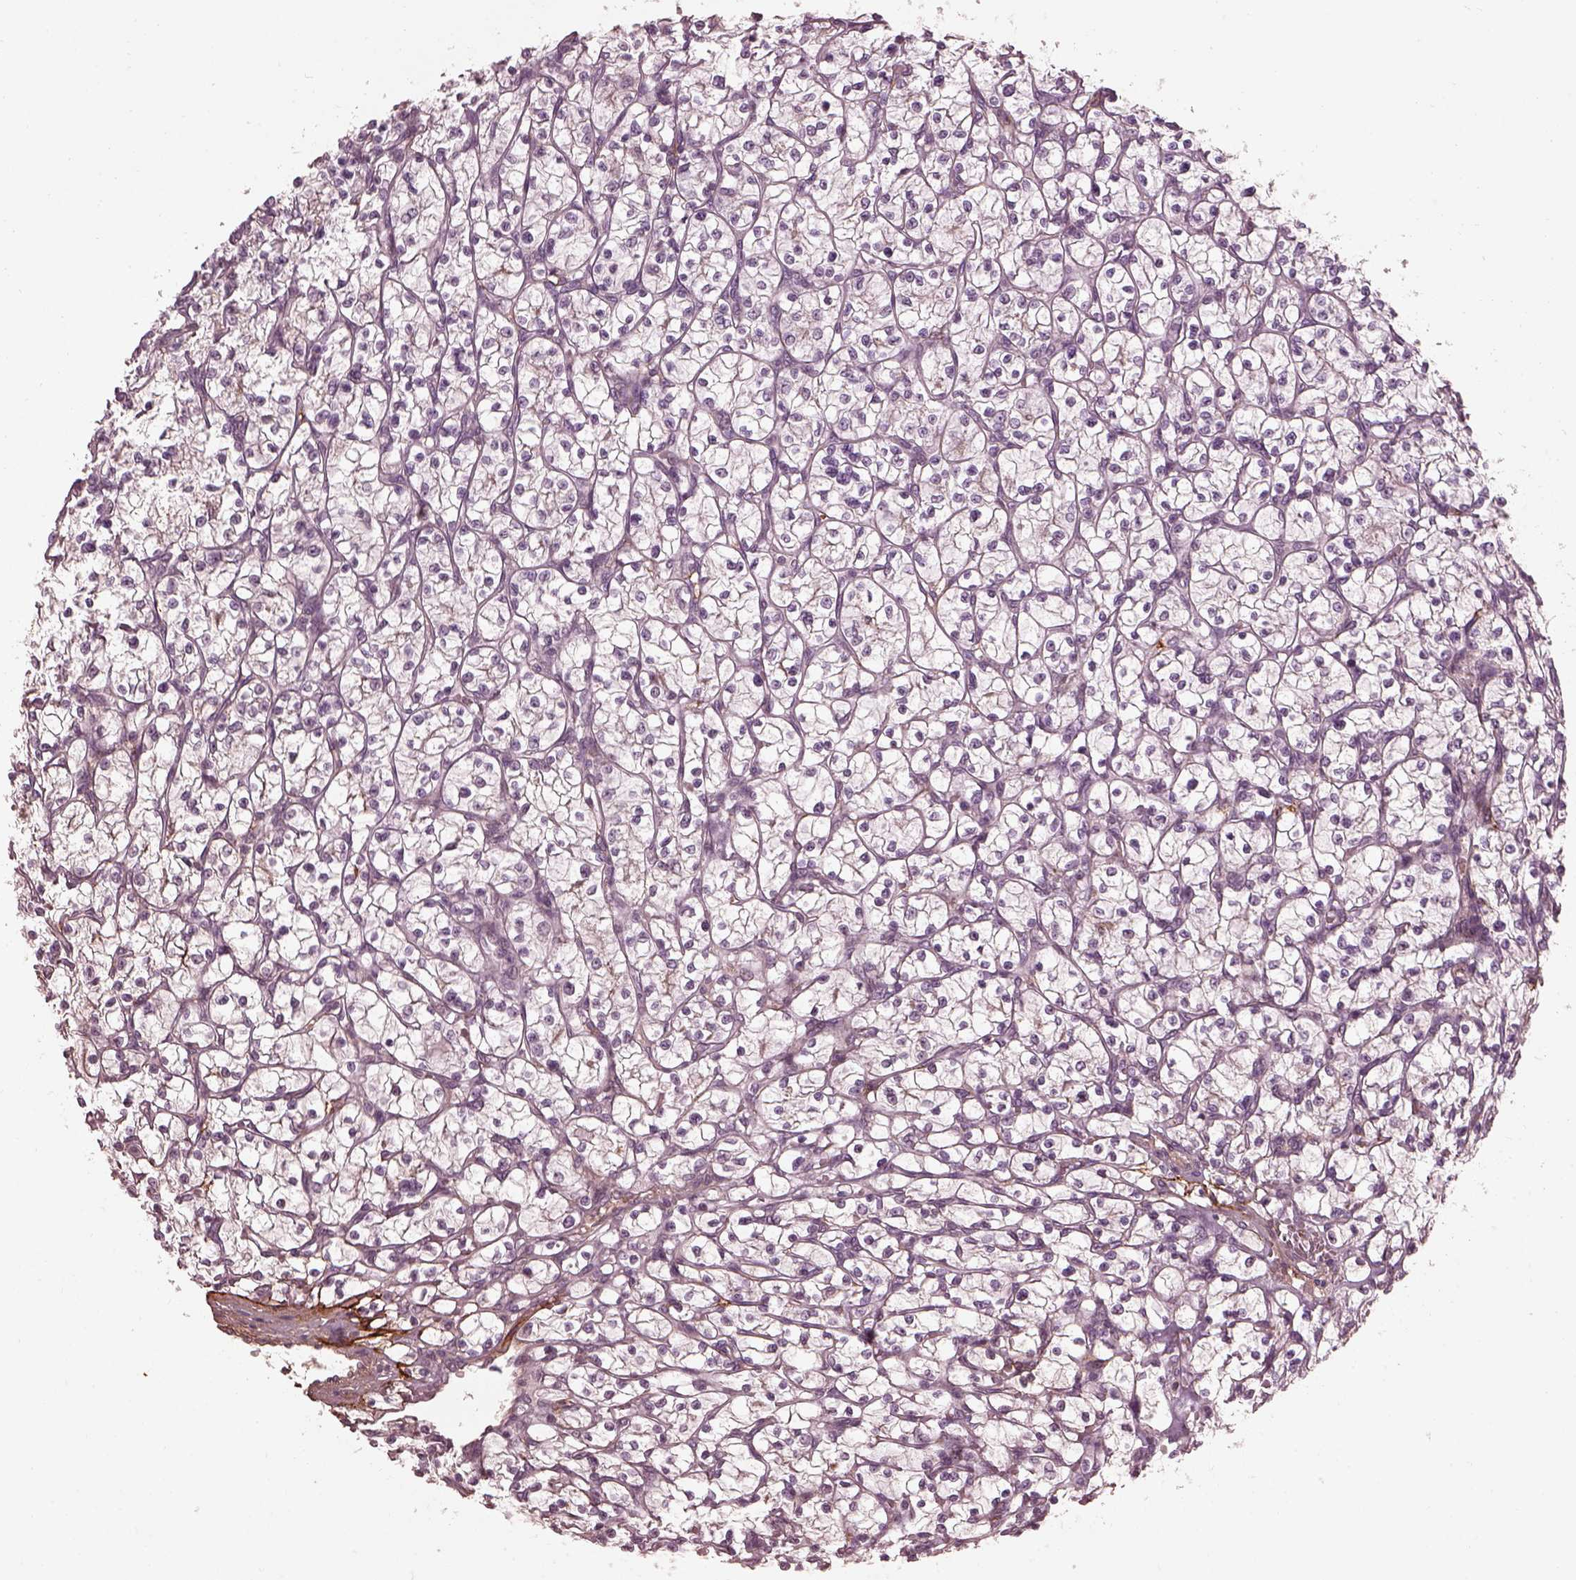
{"staining": {"intensity": "negative", "quantity": "none", "location": "none"}, "tissue": "renal cancer", "cell_type": "Tumor cells", "image_type": "cancer", "snomed": [{"axis": "morphology", "description": "Adenocarcinoma, NOS"}, {"axis": "topography", "description": "Kidney"}], "caption": "This is an IHC histopathology image of renal adenocarcinoma. There is no expression in tumor cells.", "gene": "EFEMP1", "patient": {"sex": "female", "age": 64}}